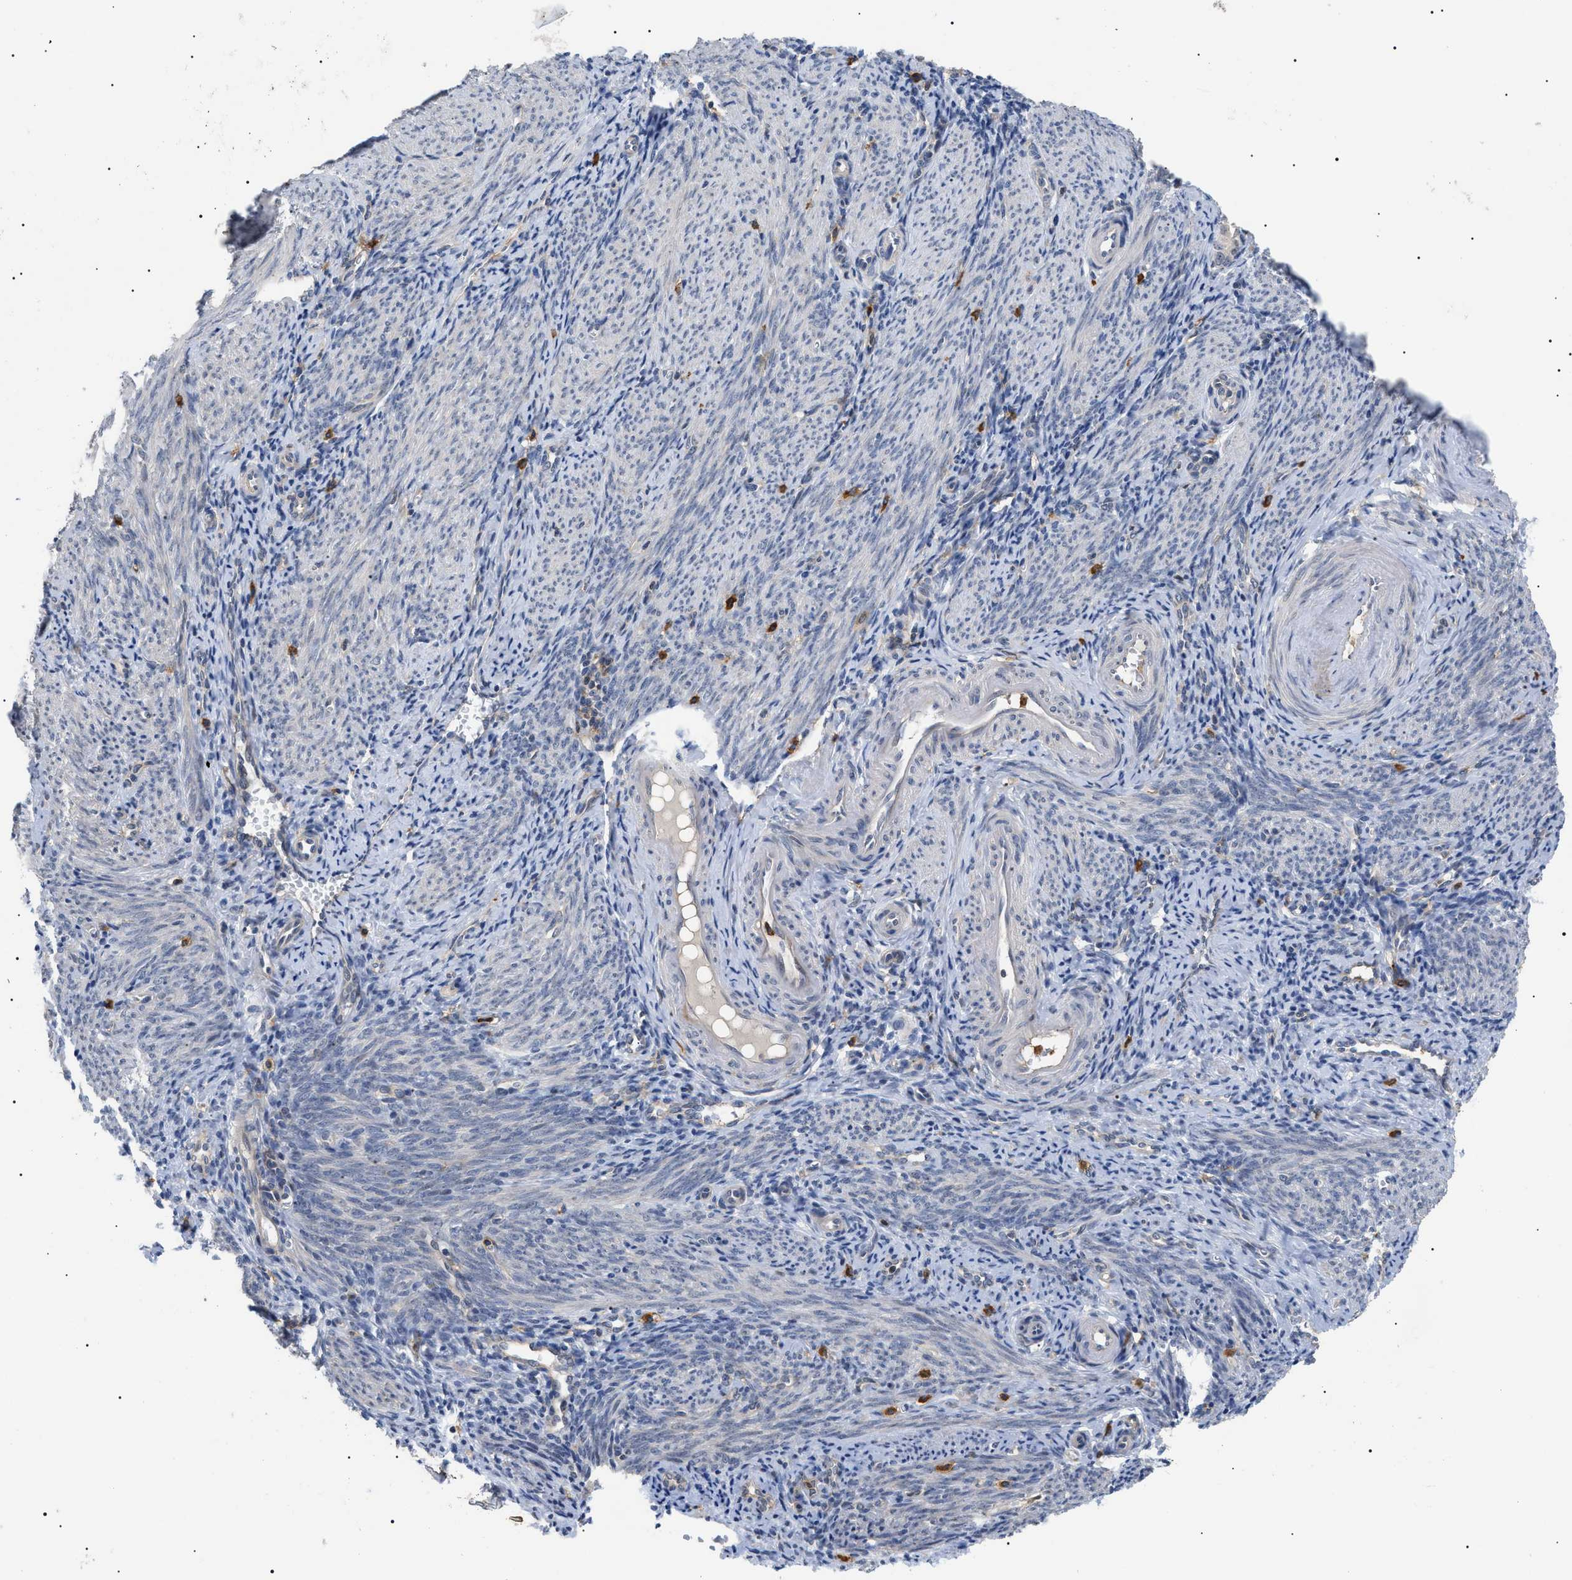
{"staining": {"intensity": "weak", "quantity": "<25%", "location": "cytoplasmic/membranous"}, "tissue": "endometrium", "cell_type": "Cells in endometrial stroma", "image_type": "normal", "snomed": [{"axis": "morphology", "description": "Normal tissue, NOS"}, {"axis": "topography", "description": "Endometrium"}], "caption": "Cells in endometrial stroma show no significant expression in unremarkable endometrium.", "gene": "CD300A", "patient": {"sex": "female", "age": 50}}